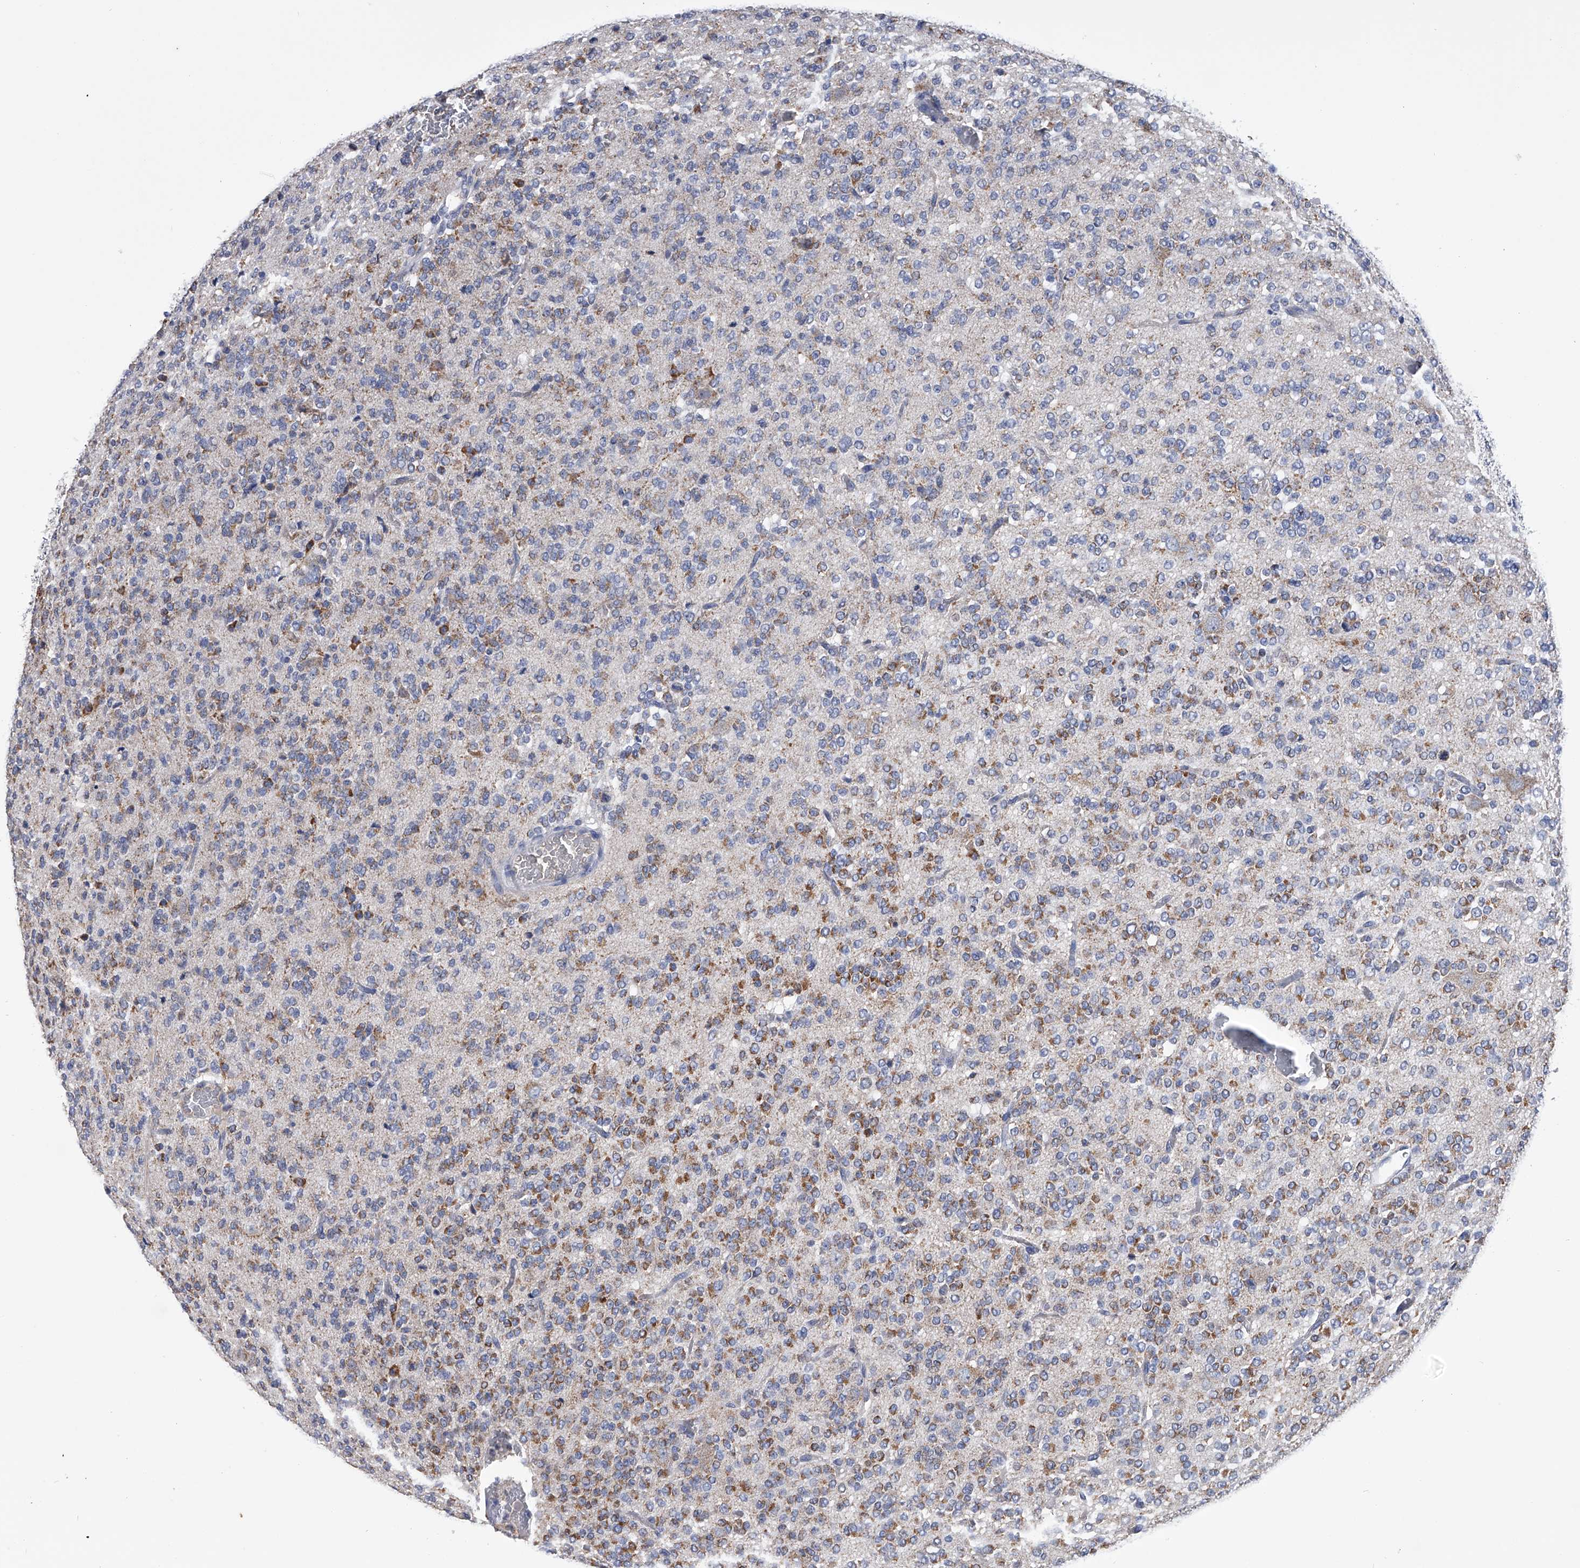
{"staining": {"intensity": "moderate", "quantity": "25%-75%", "location": "cytoplasmic/membranous"}, "tissue": "glioma", "cell_type": "Tumor cells", "image_type": "cancer", "snomed": [{"axis": "morphology", "description": "Glioma, malignant, Low grade"}, {"axis": "topography", "description": "Brain"}], "caption": "Tumor cells demonstrate medium levels of moderate cytoplasmic/membranous positivity in about 25%-75% of cells in glioma. (IHC, brightfield microscopy, high magnification).", "gene": "OAT", "patient": {"sex": "male", "age": 38}}